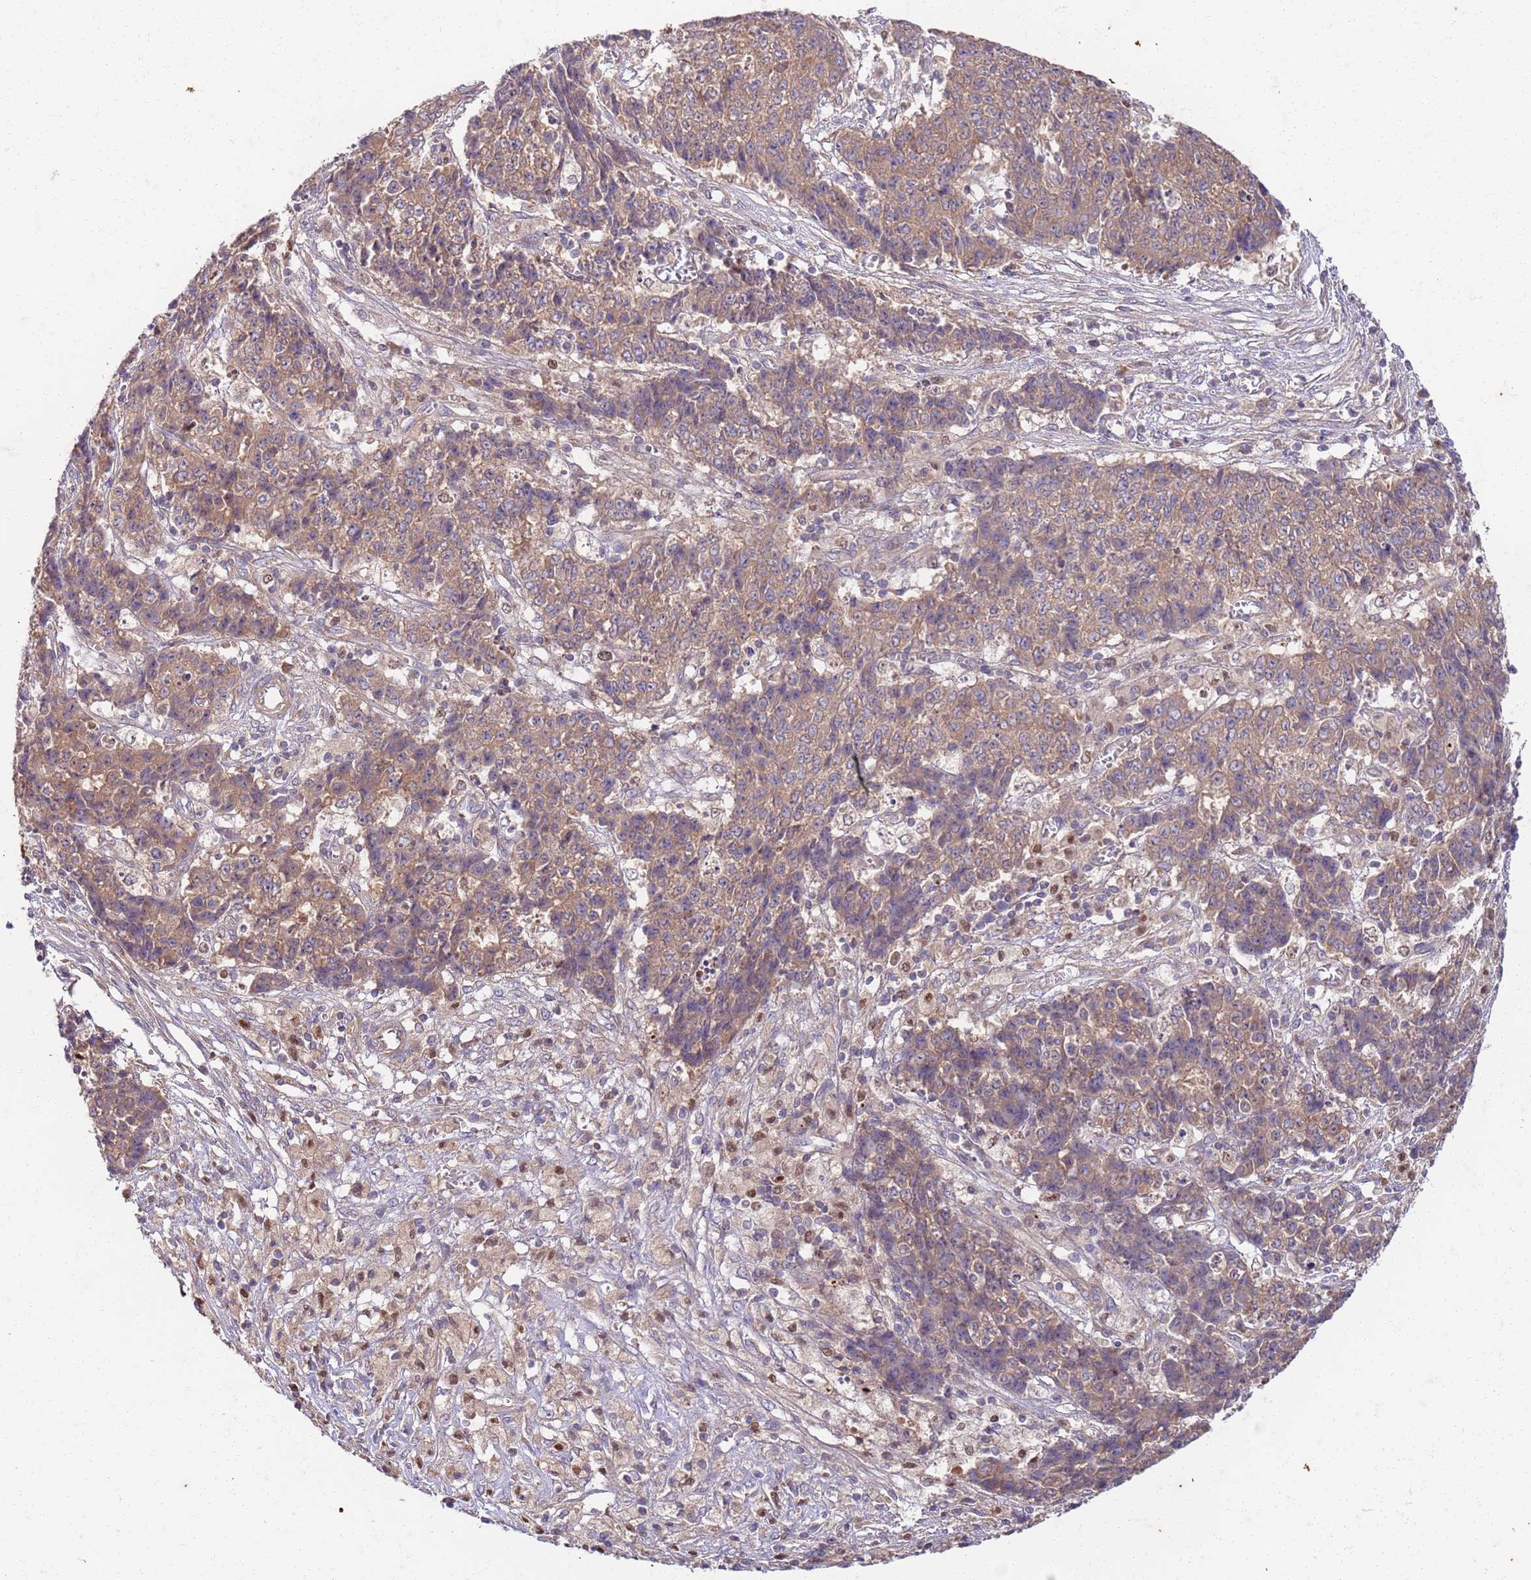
{"staining": {"intensity": "weak", "quantity": ">75%", "location": "cytoplasmic/membranous"}, "tissue": "ovarian cancer", "cell_type": "Tumor cells", "image_type": "cancer", "snomed": [{"axis": "morphology", "description": "Carcinoma, endometroid"}, {"axis": "topography", "description": "Ovary"}], "caption": "Endometroid carcinoma (ovarian) stained with a brown dye reveals weak cytoplasmic/membranous positive staining in about >75% of tumor cells.", "gene": "OSBP", "patient": {"sex": "female", "age": 42}}